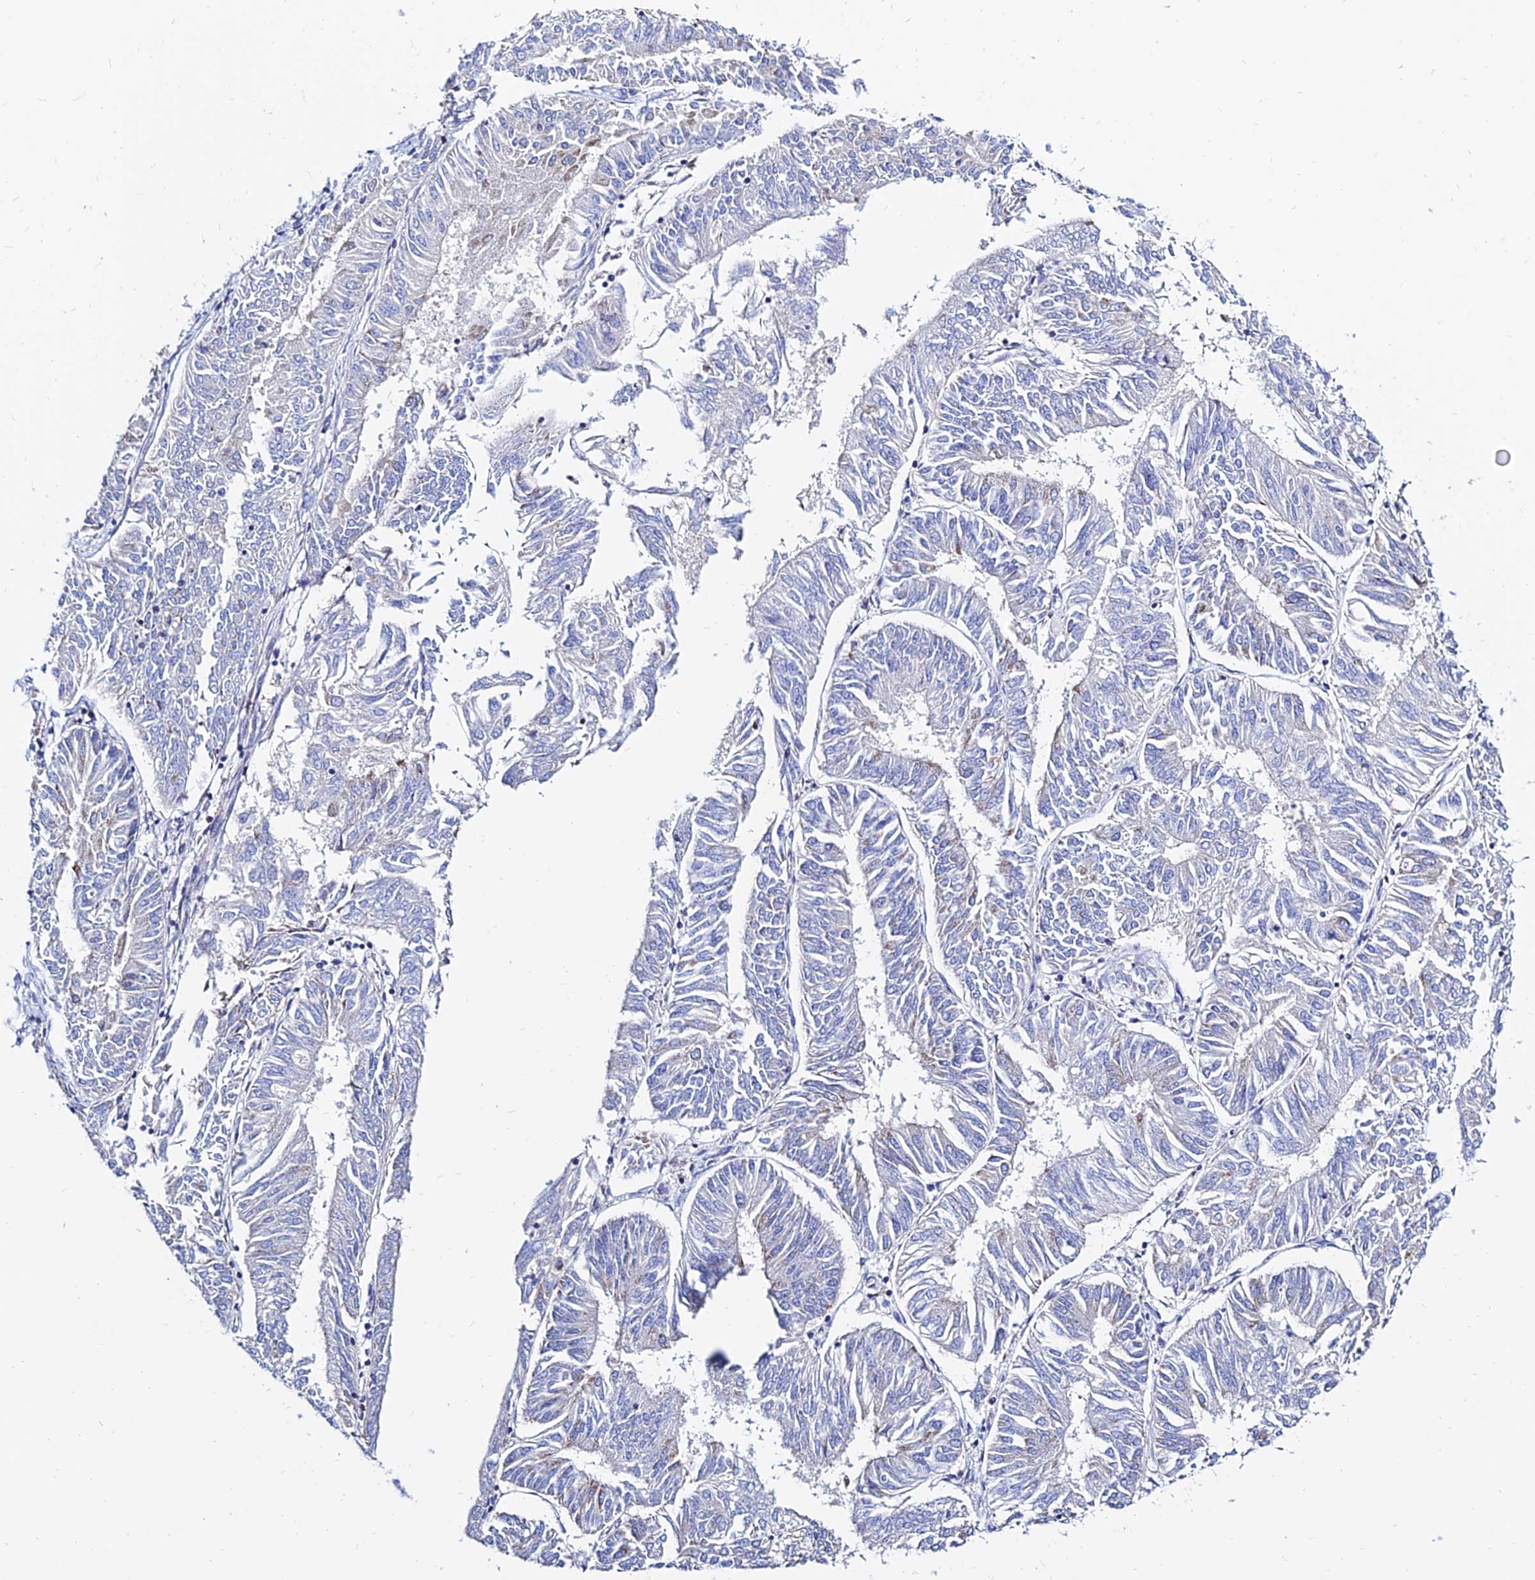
{"staining": {"intensity": "weak", "quantity": "<25%", "location": "cytoplasmic/membranous"}, "tissue": "endometrial cancer", "cell_type": "Tumor cells", "image_type": "cancer", "snomed": [{"axis": "morphology", "description": "Adenocarcinoma, NOS"}, {"axis": "topography", "description": "Endometrium"}], "caption": "A high-resolution histopathology image shows immunohistochemistry (IHC) staining of endometrial cancer (adenocarcinoma), which demonstrates no significant positivity in tumor cells.", "gene": "MGST1", "patient": {"sex": "female", "age": 58}}